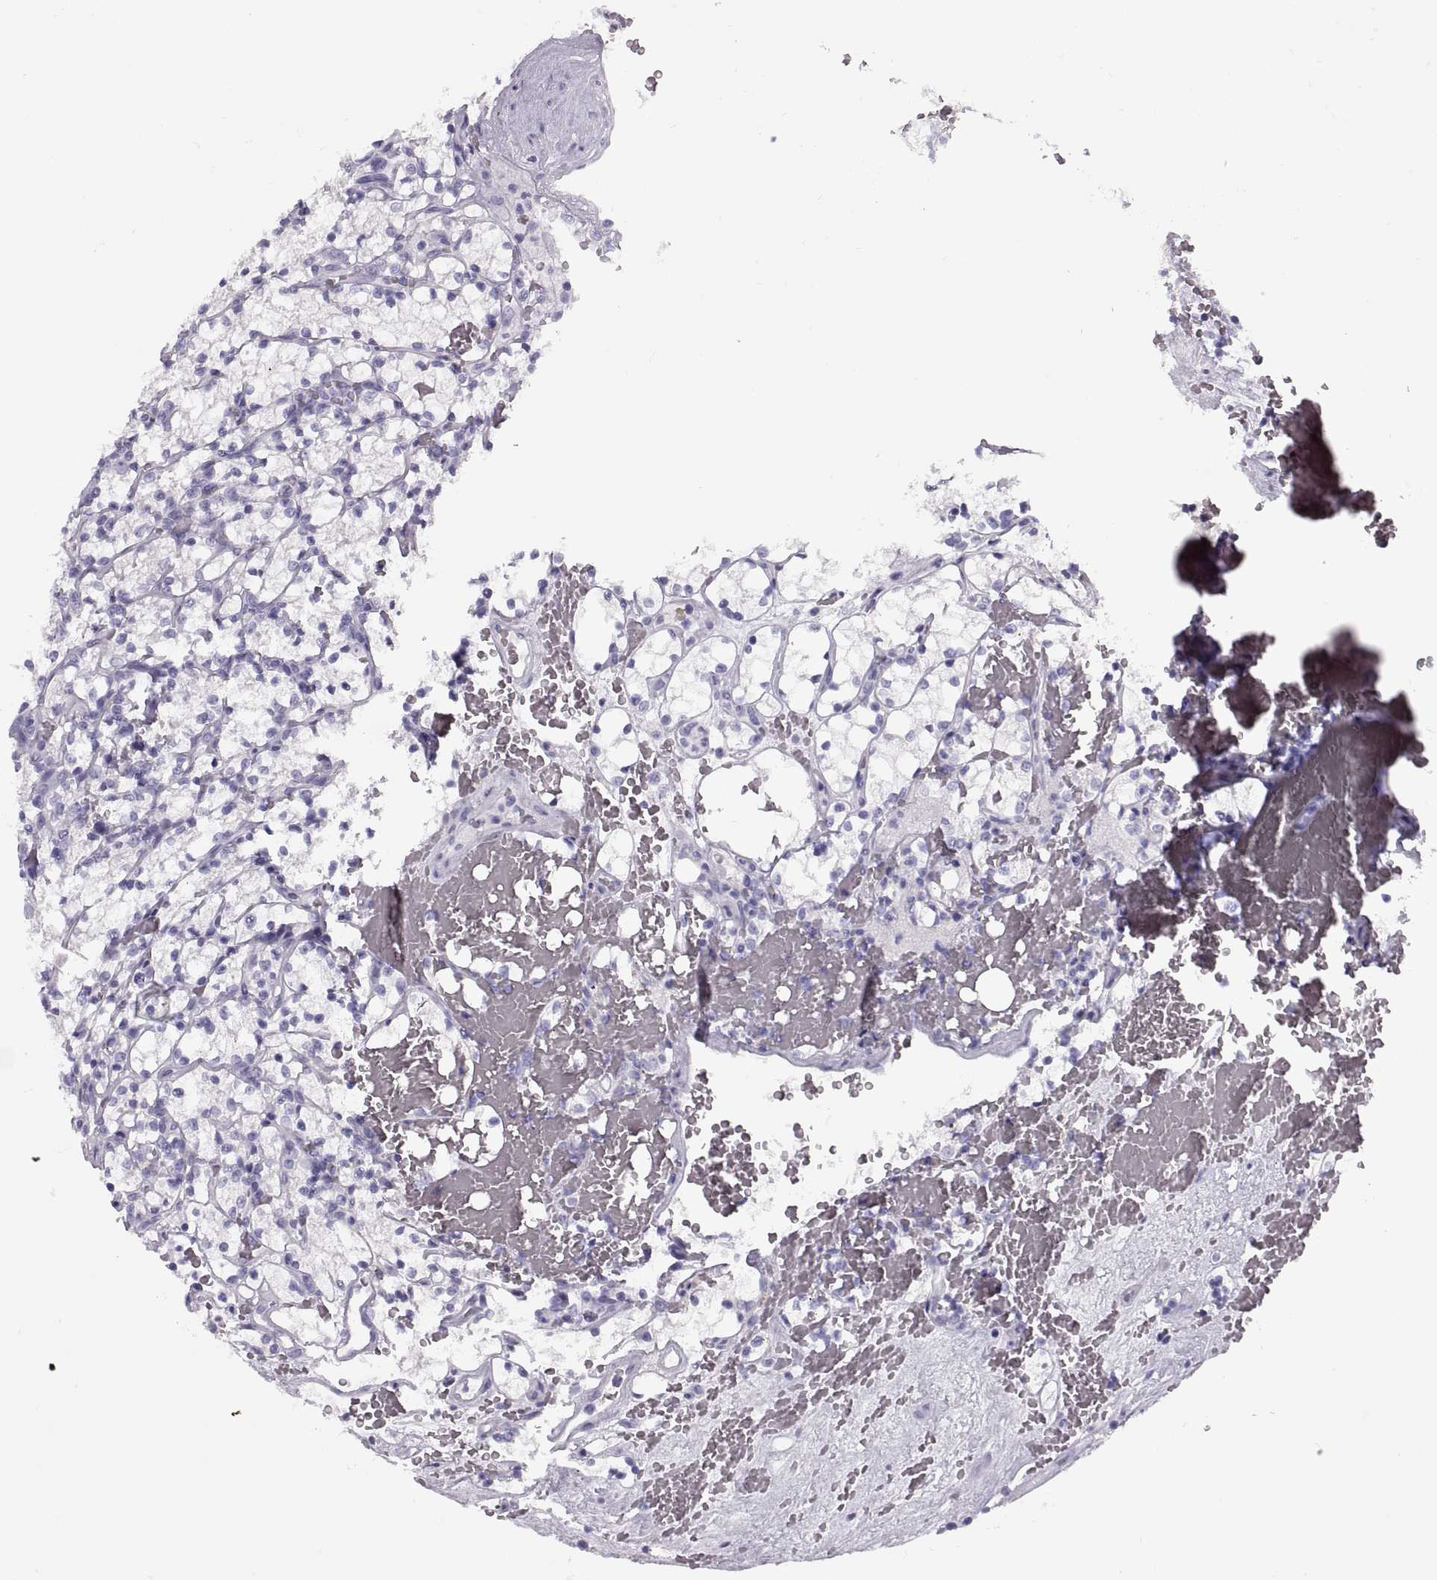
{"staining": {"intensity": "negative", "quantity": "none", "location": "none"}, "tissue": "renal cancer", "cell_type": "Tumor cells", "image_type": "cancer", "snomed": [{"axis": "morphology", "description": "Adenocarcinoma, NOS"}, {"axis": "topography", "description": "Kidney"}], "caption": "Tumor cells show no significant staining in renal adenocarcinoma. The staining is performed using DAB (3,3'-diaminobenzidine) brown chromogen with nuclei counter-stained in using hematoxylin.", "gene": "RLBP1", "patient": {"sex": "female", "age": 69}}